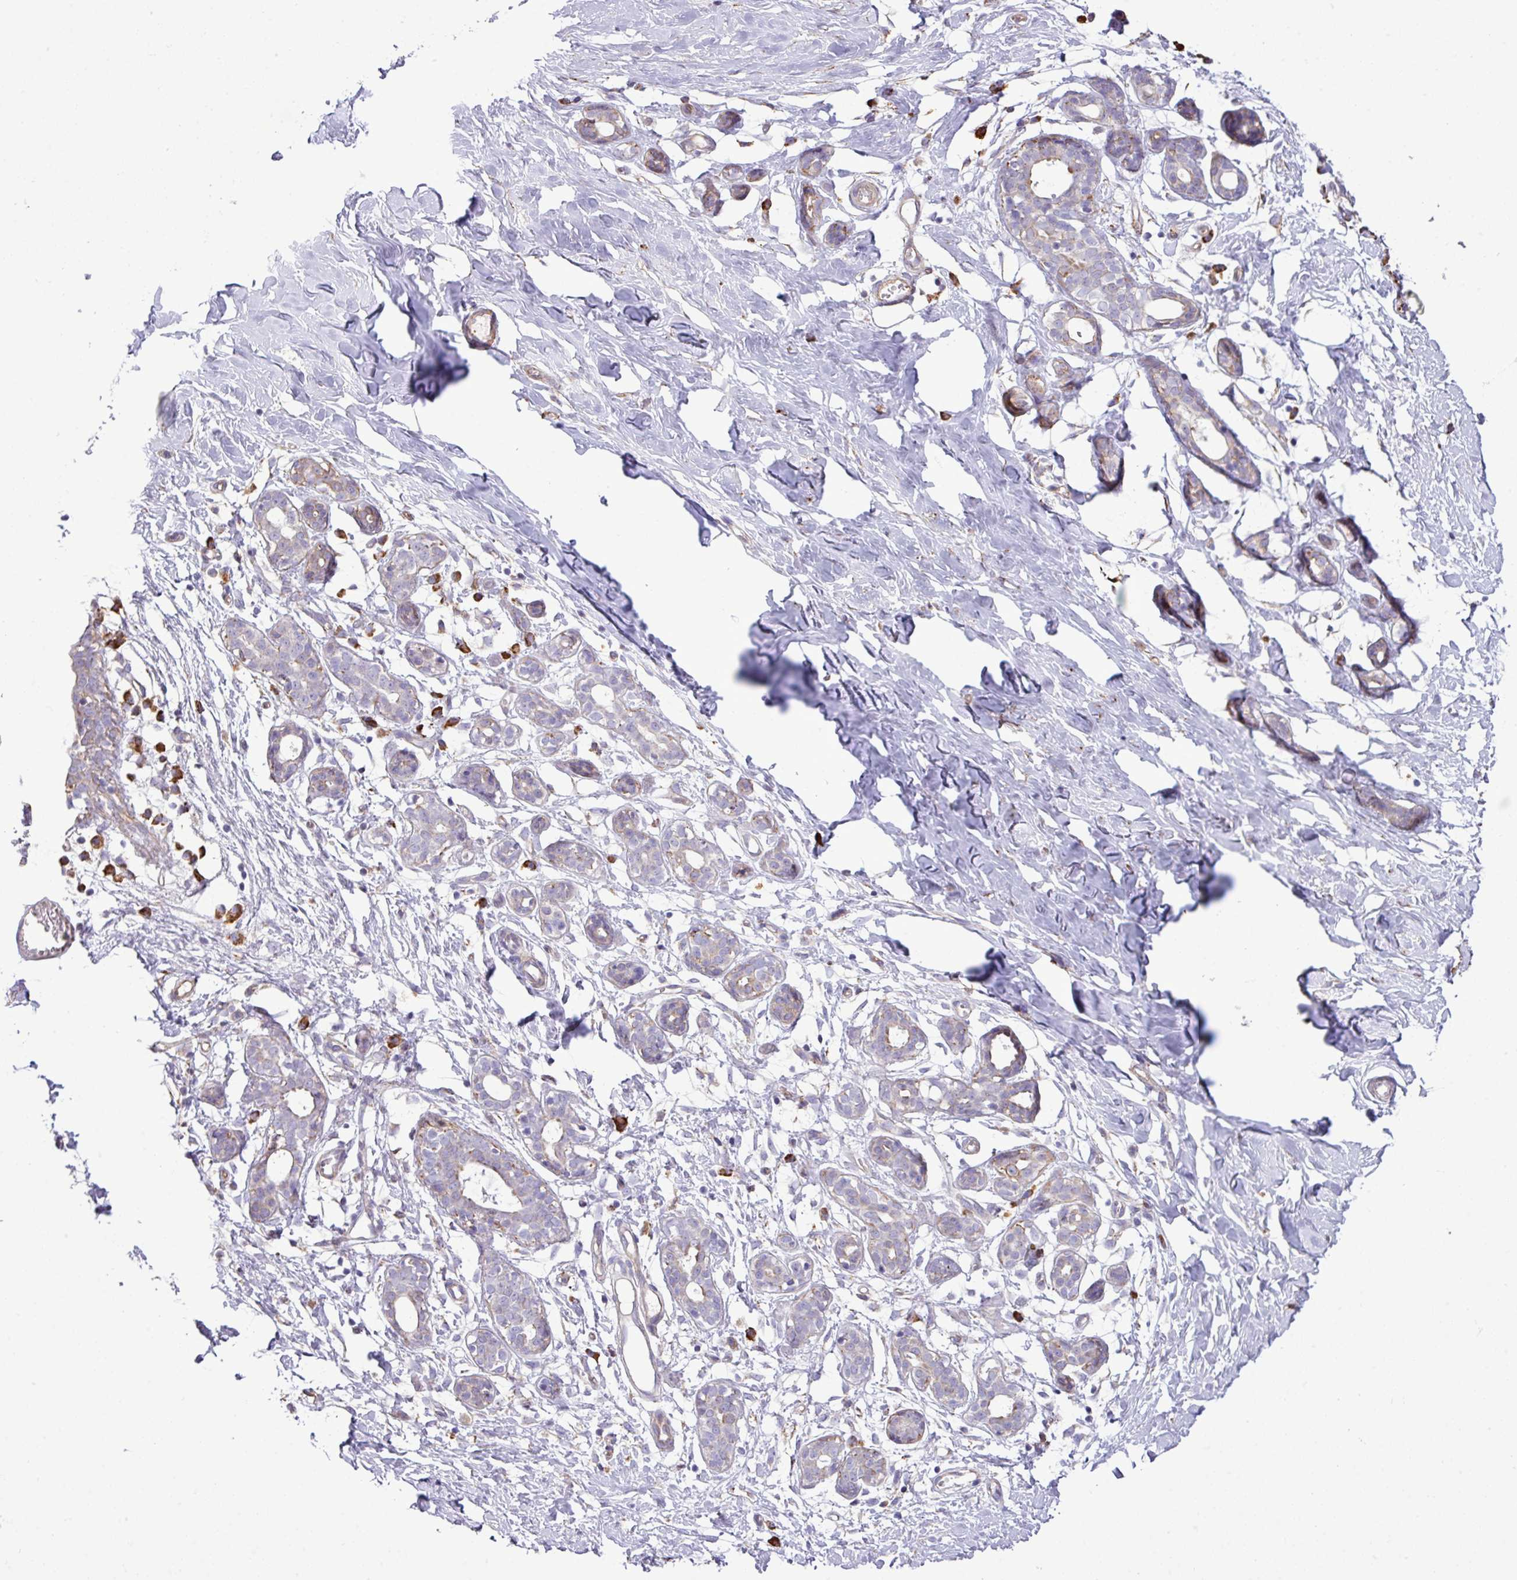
{"staining": {"intensity": "negative", "quantity": "none", "location": "none"}, "tissue": "breast", "cell_type": "Adipocytes", "image_type": "normal", "snomed": [{"axis": "morphology", "description": "Normal tissue, NOS"}, {"axis": "topography", "description": "Breast"}], "caption": "This is an IHC image of benign breast. There is no positivity in adipocytes.", "gene": "ZSCAN5A", "patient": {"sex": "female", "age": 27}}